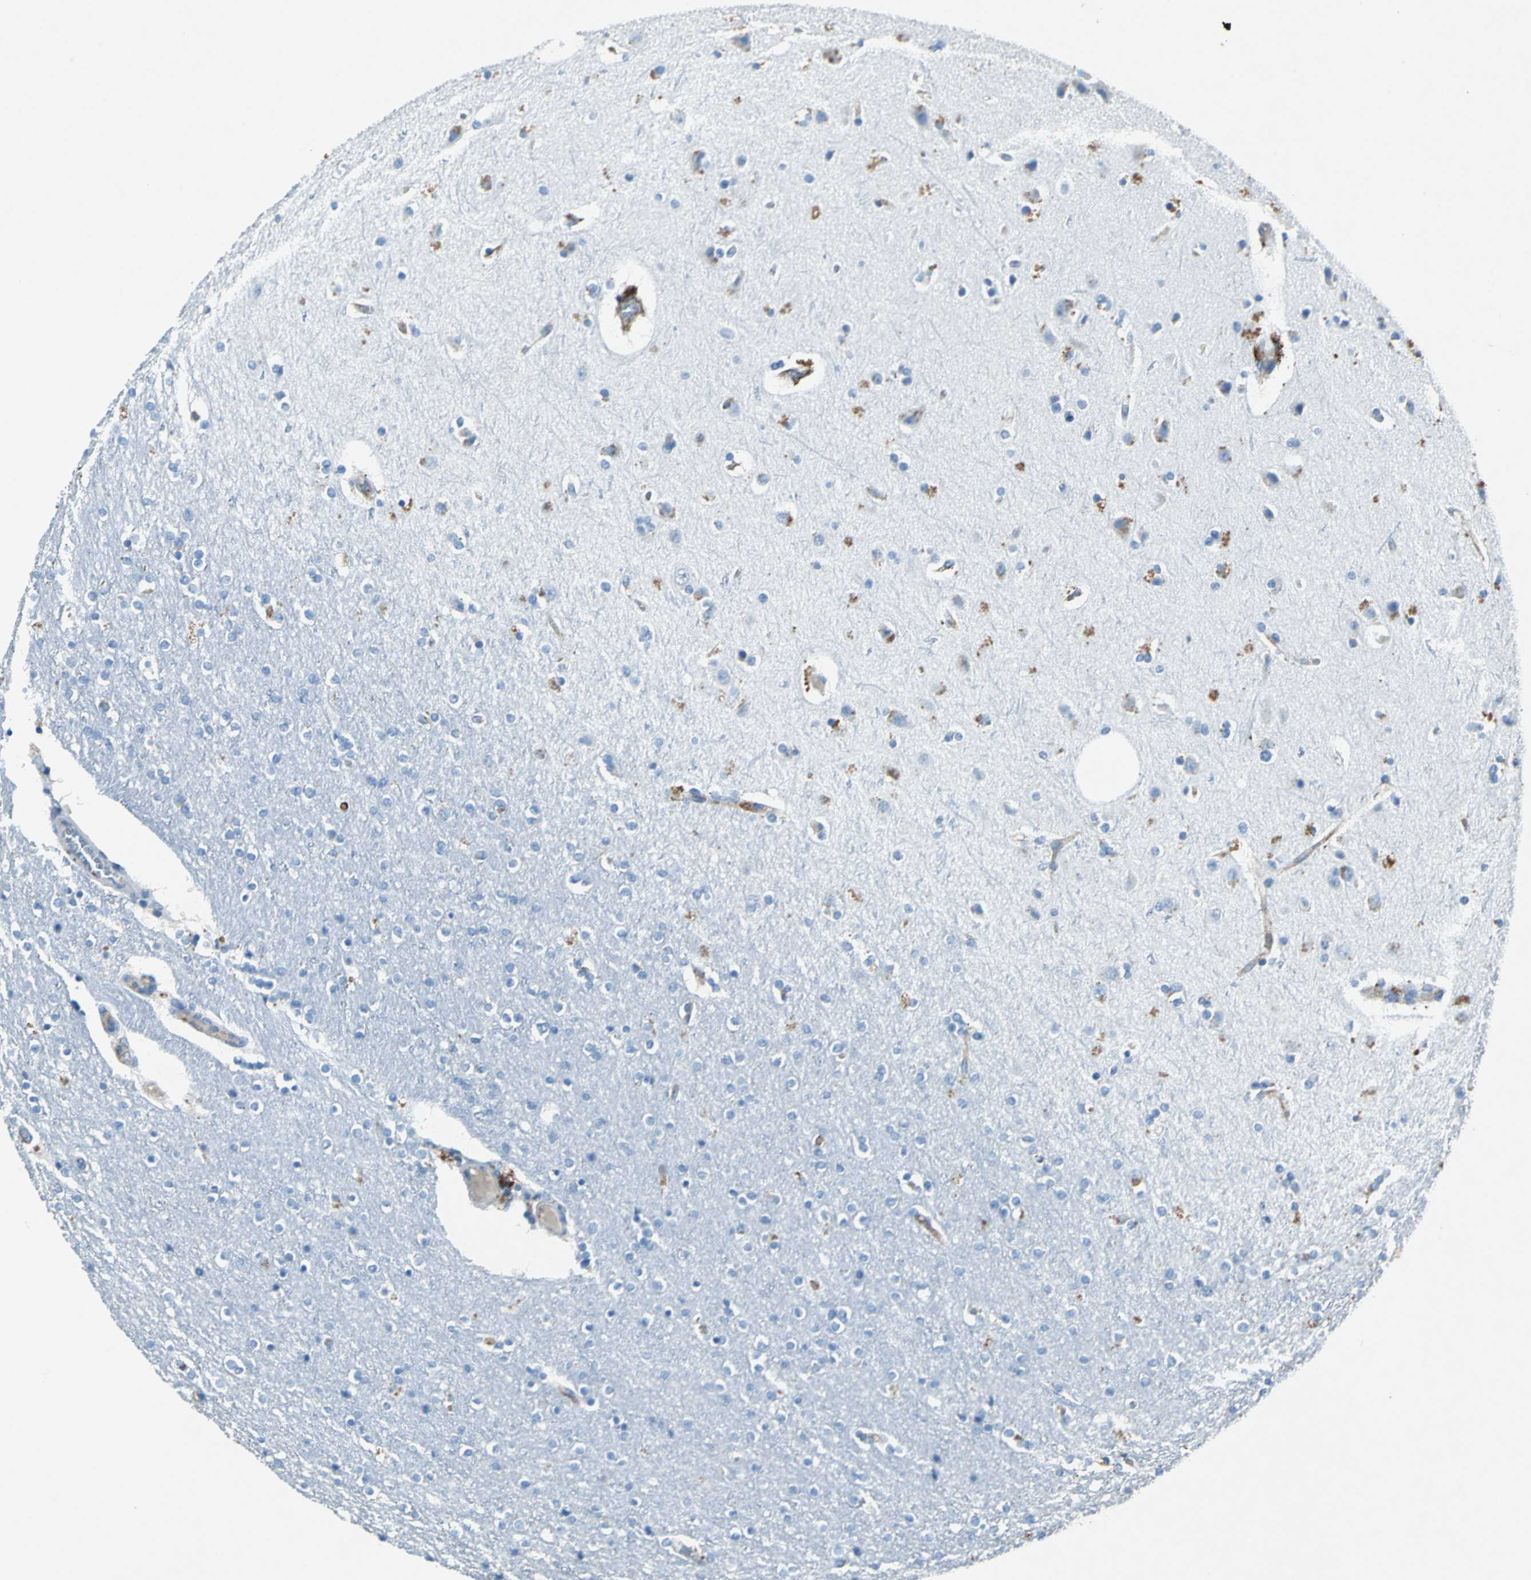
{"staining": {"intensity": "weak", "quantity": "25%-75%", "location": "cytoplasmic/membranous"}, "tissue": "cerebral cortex", "cell_type": "Endothelial cells", "image_type": "normal", "snomed": [{"axis": "morphology", "description": "Normal tissue, NOS"}, {"axis": "topography", "description": "Cerebral cortex"}], "caption": "About 25%-75% of endothelial cells in benign human cerebral cortex reveal weak cytoplasmic/membranous protein staining as visualized by brown immunohistochemical staining.", "gene": "RPS13", "patient": {"sex": "female", "age": 54}}